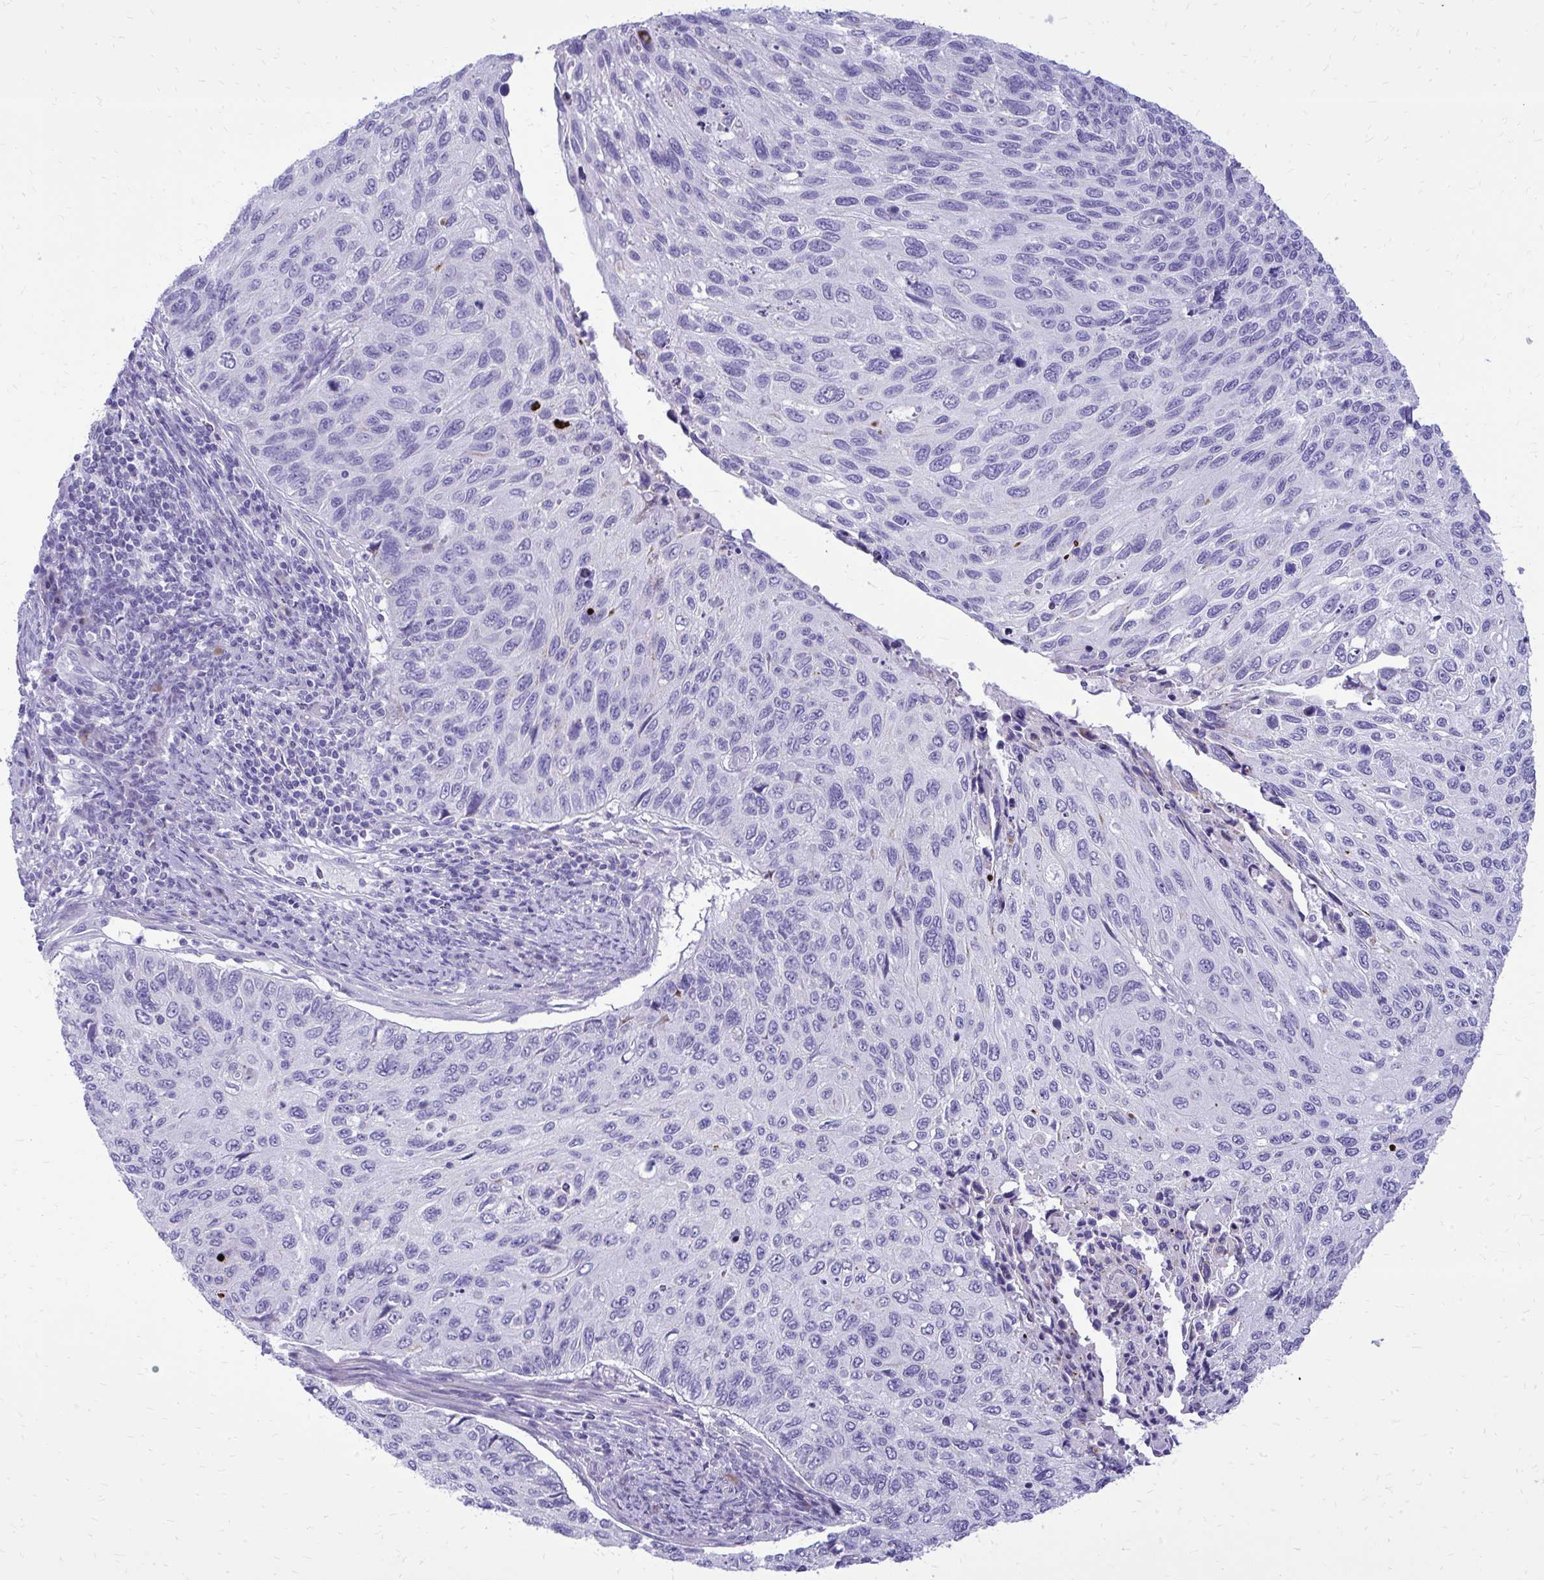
{"staining": {"intensity": "negative", "quantity": "none", "location": "none"}, "tissue": "cervical cancer", "cell_type": "Tumor cells", "image_type": "cancer", "snomed": [{"axis": "morphology", "description": "Squamous cell carcinoma, NOS"}, {"axis": "topography", "description": "Cervix"}], "caption": "The histopathology image shows no staining of tumor cells in cervical cancer.", "gene": "BCL6B", "patient": {"sex": "female", "age": 70}}